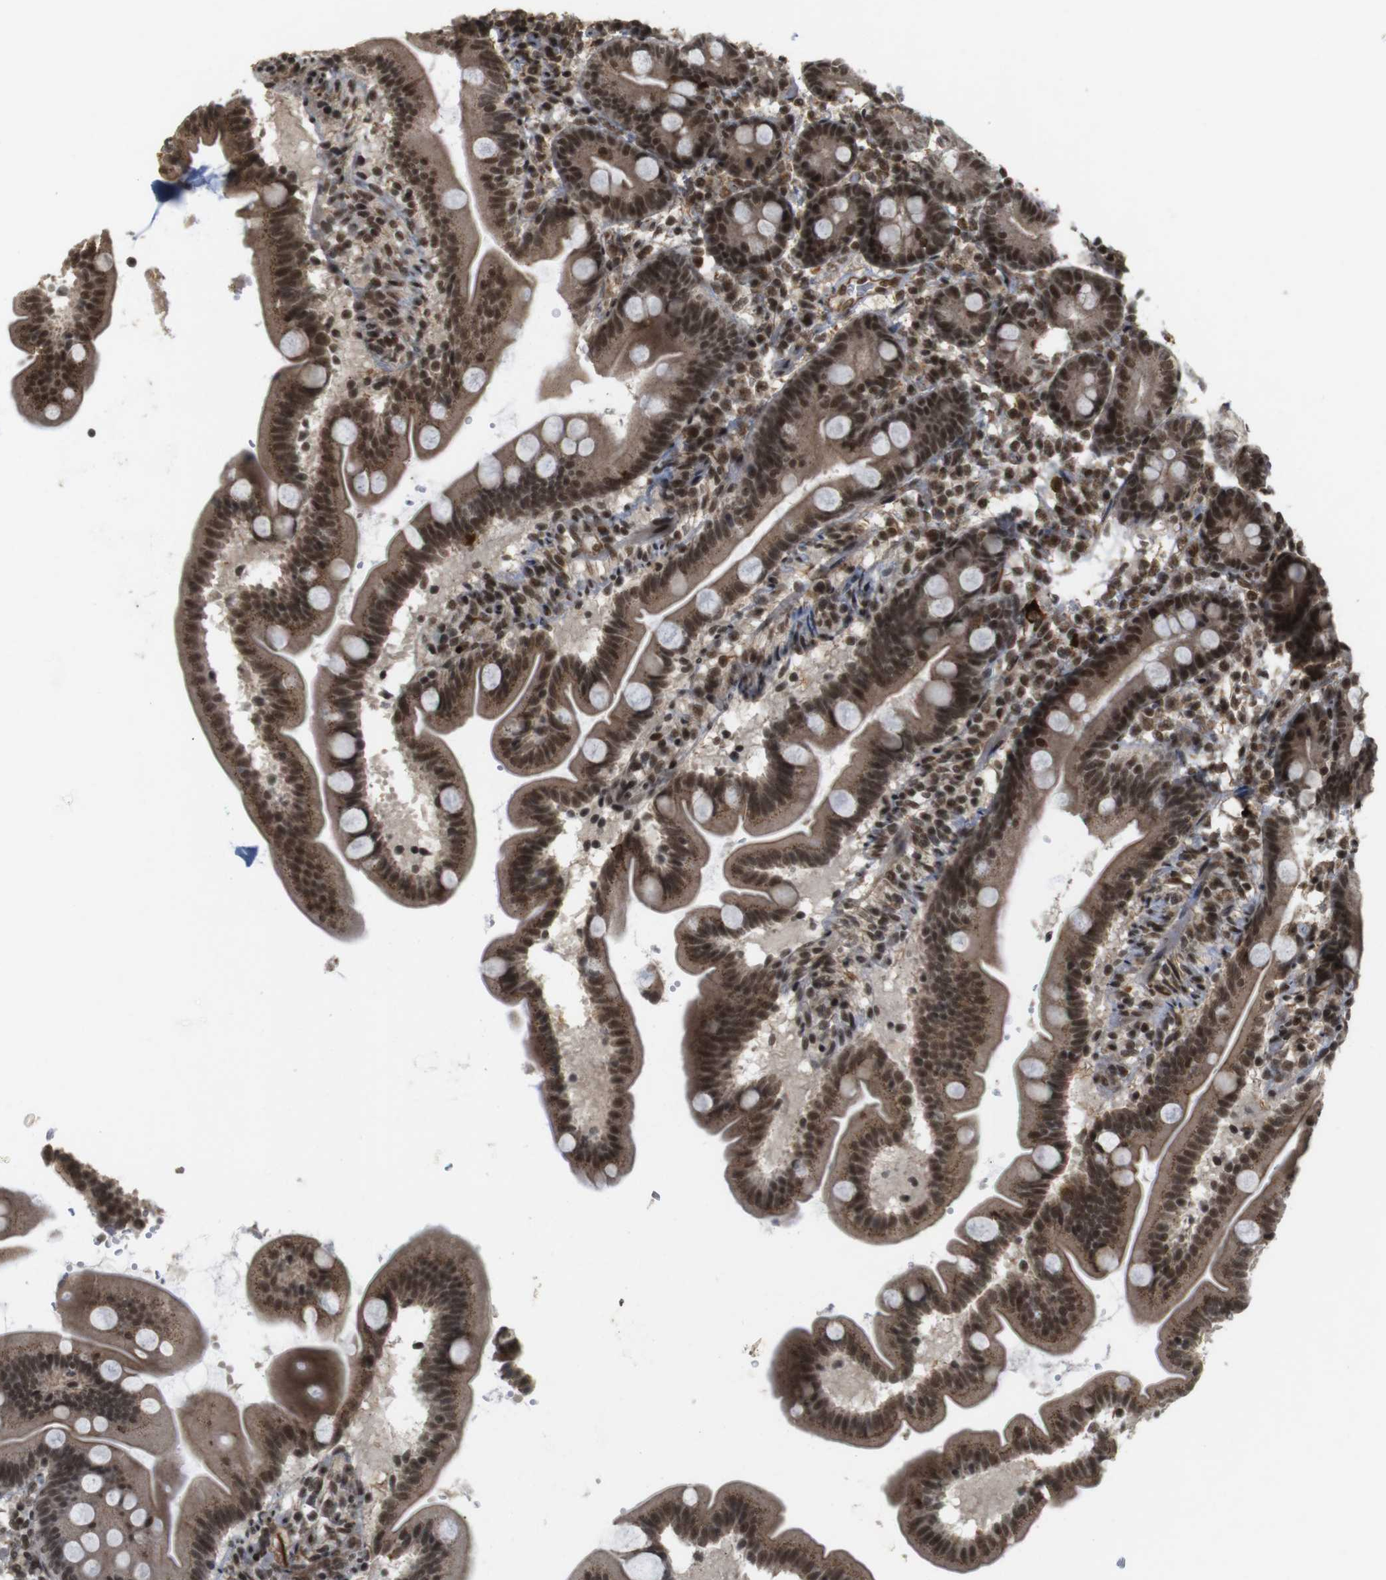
{"staining": {"intensity": "strong", "quantity": ">75%", "location": "cytoplasmic/membranous,nuclear"}, "tissue": "duodenum", "cell_type": "Glandular cells", "image_type": "normal", "snomed": [{"axis": "morphology", "description": "Normal tissue, NOS"}, {"axis": "topography", "description": "Duodenum"}], "caption": "Strong cytoplasmic/membranous,nuclear protein expression is appreciated in approximately >75% of glandular cells in duodenum. (IHC, brightfield microscopy, high magnification).", "gene": "SP2", "patient": {"sex": "male", "age": 54}}